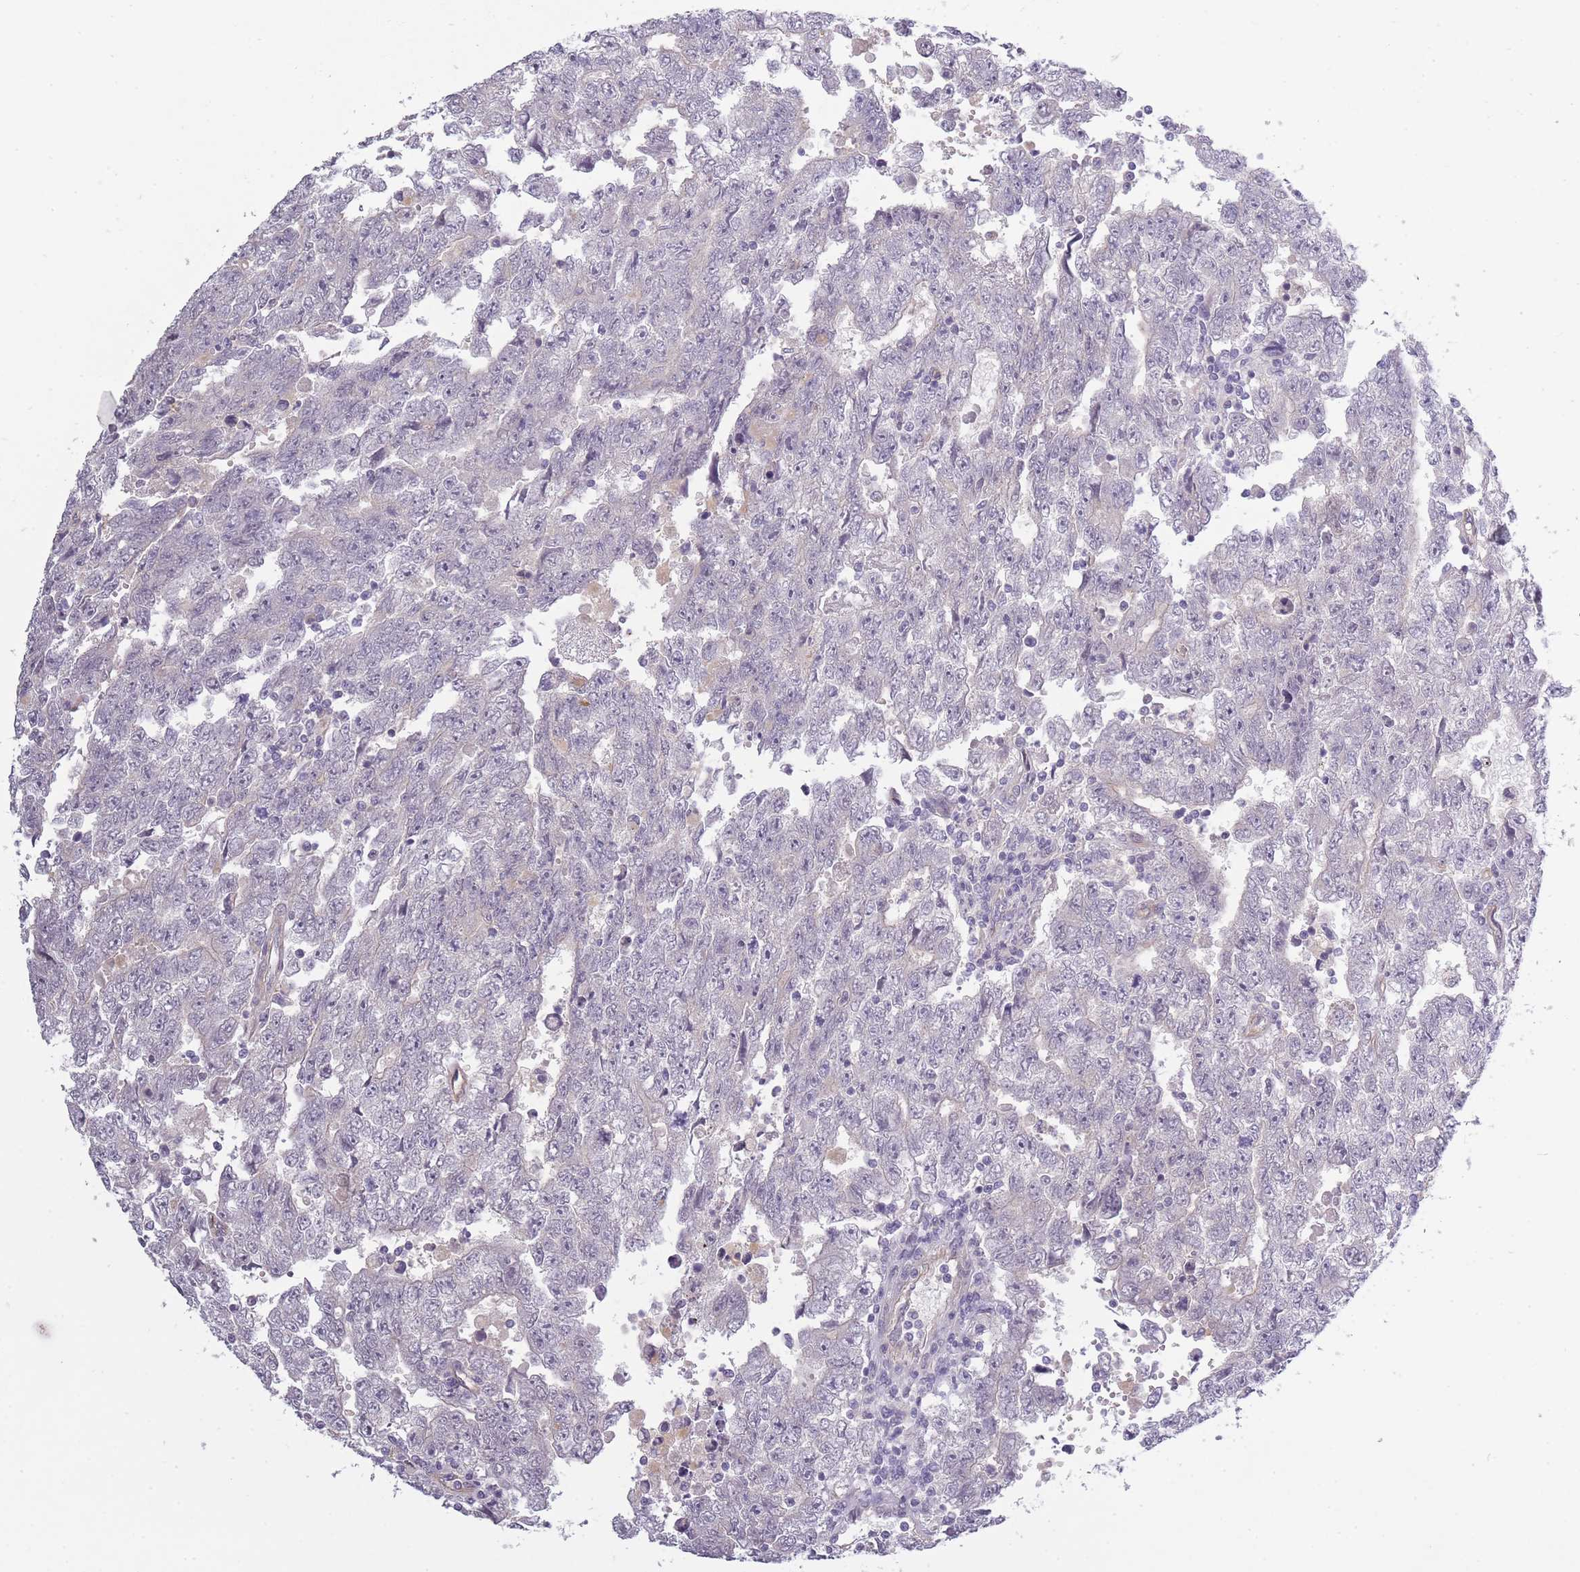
{"staining": {"intensity": "negative", "quantity": "none", "location": "none"}, "tissue": "testis cancer", "cell_type": "Tumor cells", "image_type": "cancer", "snomed": [{"axis": "morphology", "description": "Carcinoma, Embryonal, NOS"}, {"axis": "topography", "description": "Testis"}], "caption": "Testis cancer stained for a protein using immunohistochemistry (IHC) displays no expression tumor cells.", "gene": "SLC8A2", "patient": {"sex": "male", "age": 25}}